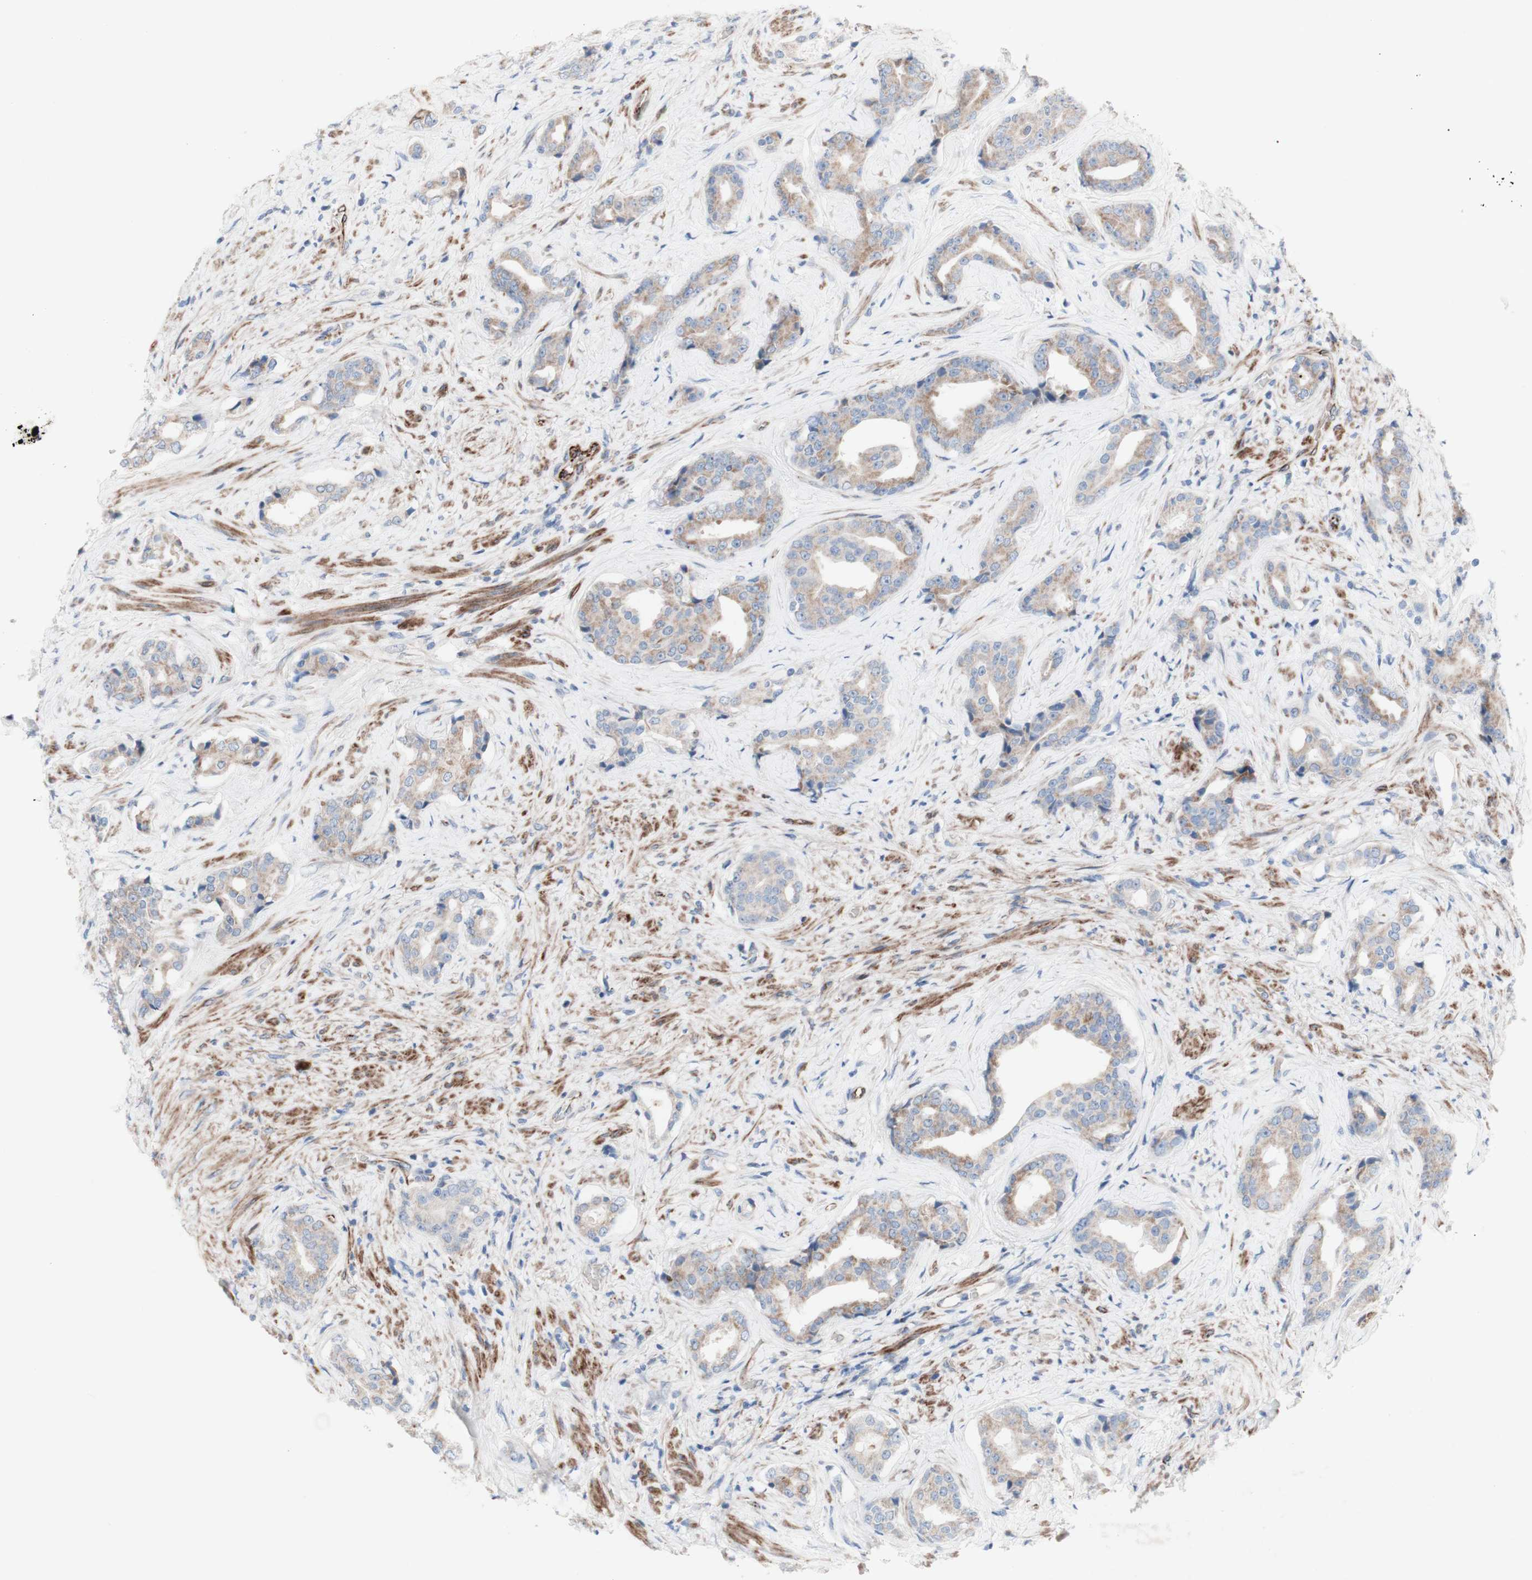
{"staining": {"intensity": "weak", "quantity": "25%-75%", "location": "cytoplasmic/membranous"}, "tissue": "prostate cancer", "cell_type": "Tumor cells", "image_type": "cancer", "snomed": [{"axis": "morphology", "description": "Adenocarcinoma, High grade"}, {"axis": "topography", "description": "Prostate"}], "caption": "The immunohistochemical stain highlights weak cytoplasmic/membranous staining in tumor cells of prostate adenocarcinoma (high-grade) tissue.", "gene": "AGPAT5", "patient": {"sex": "male", "age": 71}}